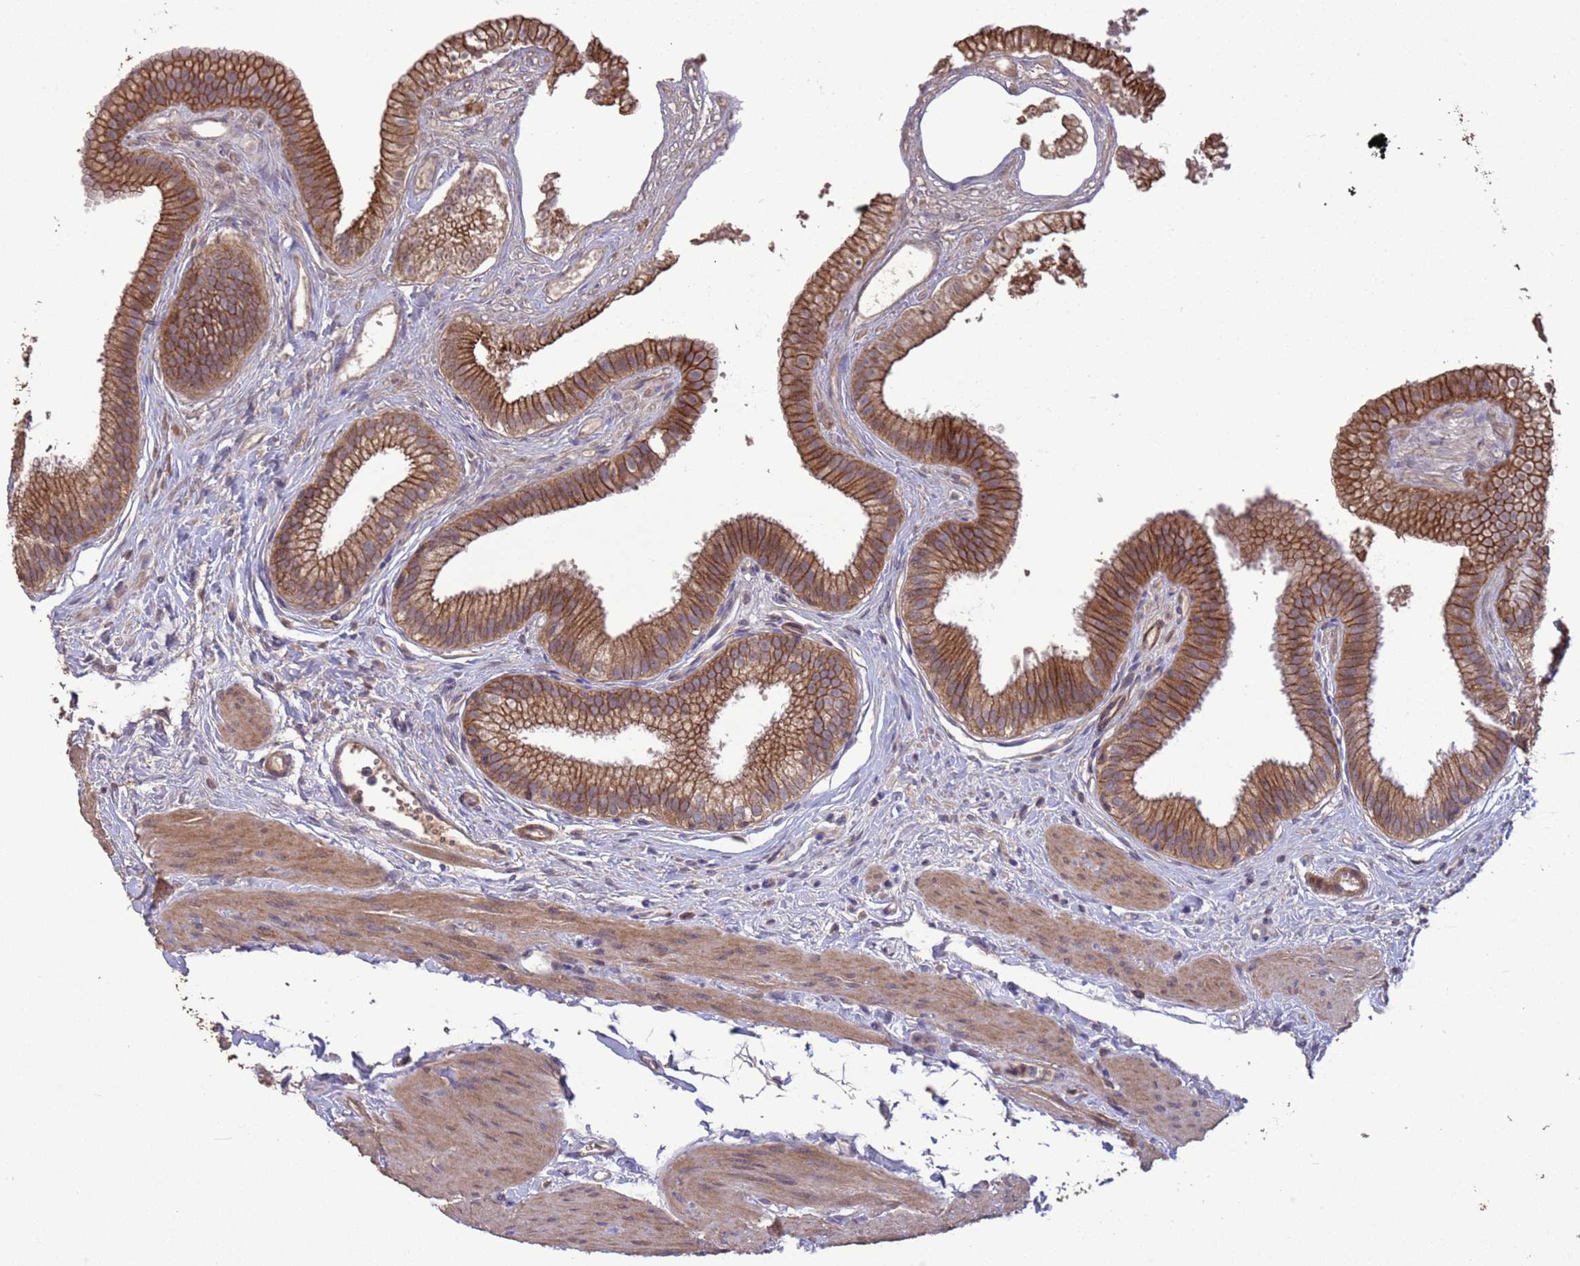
{"staining": {"intensity": "strong", "quantity": ">75%", "location": "cytoplasmic/membranous"}, "tissue": "gallbladder", "cell_type": "Glandular cells", "image_type": "normal", "snomed": [{"axis": "morphology", "description": "Normal tissue, NOS"}, {"axis": "topography", "description": "Gallbladder"}], "caption": "DAB (3,3'-diaminobenzidine) immunohistochemical staining of unremarkable human gallbladder displays strong cytoplasmic/membranous protein positivity in about >75% of glandular cells. (DAB IHC with brightfield microscopy, high magnification).", "gene": "SLC9B2", "patient": {"sex": "female", "age": 54}}